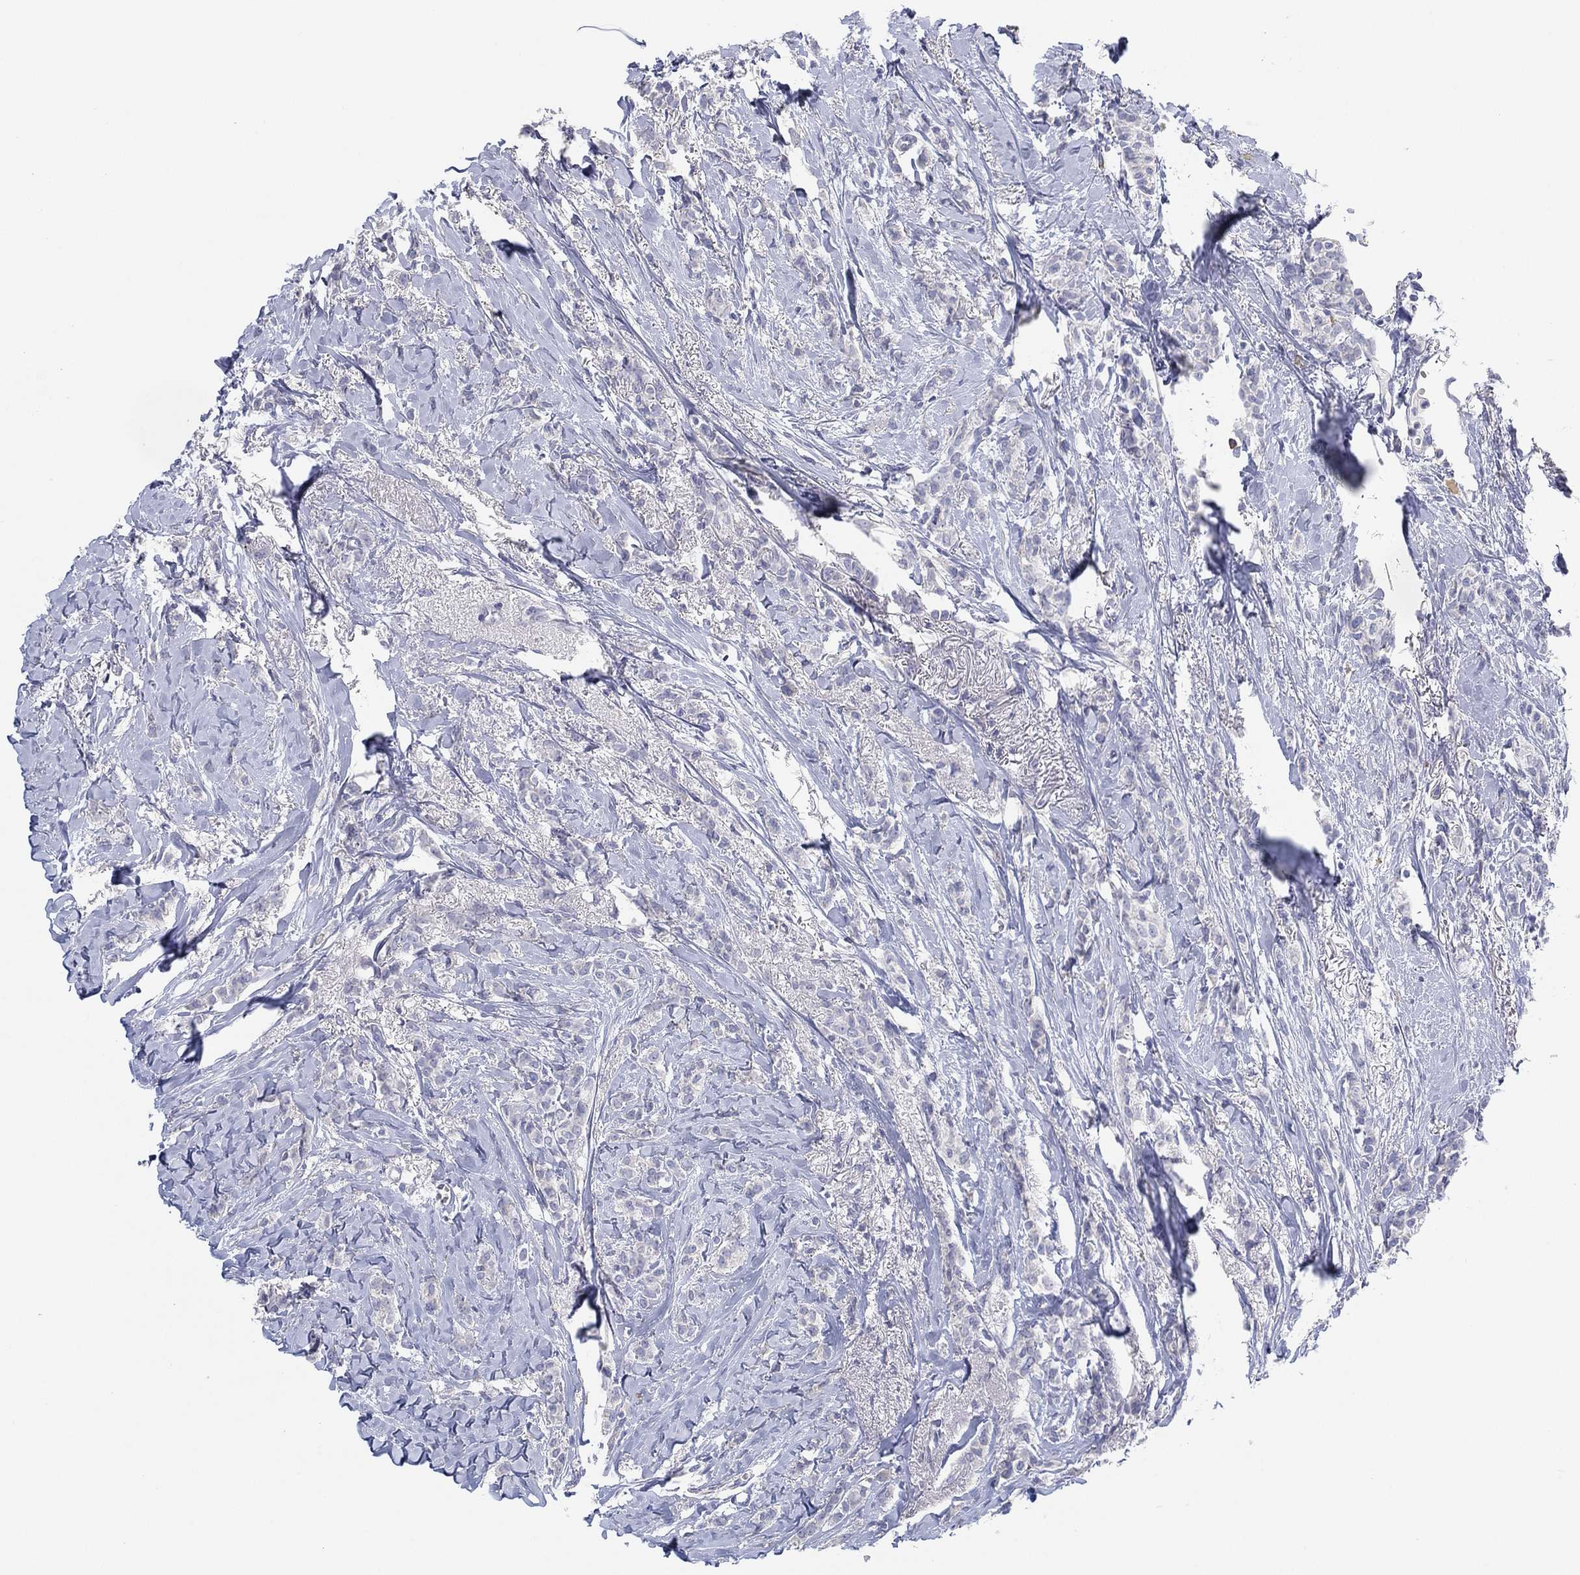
{"staining": {"intensity": "negative", "quantity": "none", "location": "none"}, "tissue": "breast cancer", "cell_type": "Tumor cells", "image_type": "cancer", "snomed": [{"axis": "morphology", "description": "Duct carcinoma"}, {"axis": "topography", "description": "Breast"}], "caption": "A histopathology image of human breast cancer (invasive ductal carcinoma) is negative for staining in tumor cells. (DAB immunohistochemistry (IHC) visualized using brightfield microscopy, high magnification).", "gene": "TMEM40", "patient": {"sex": "female", "age": 85}}